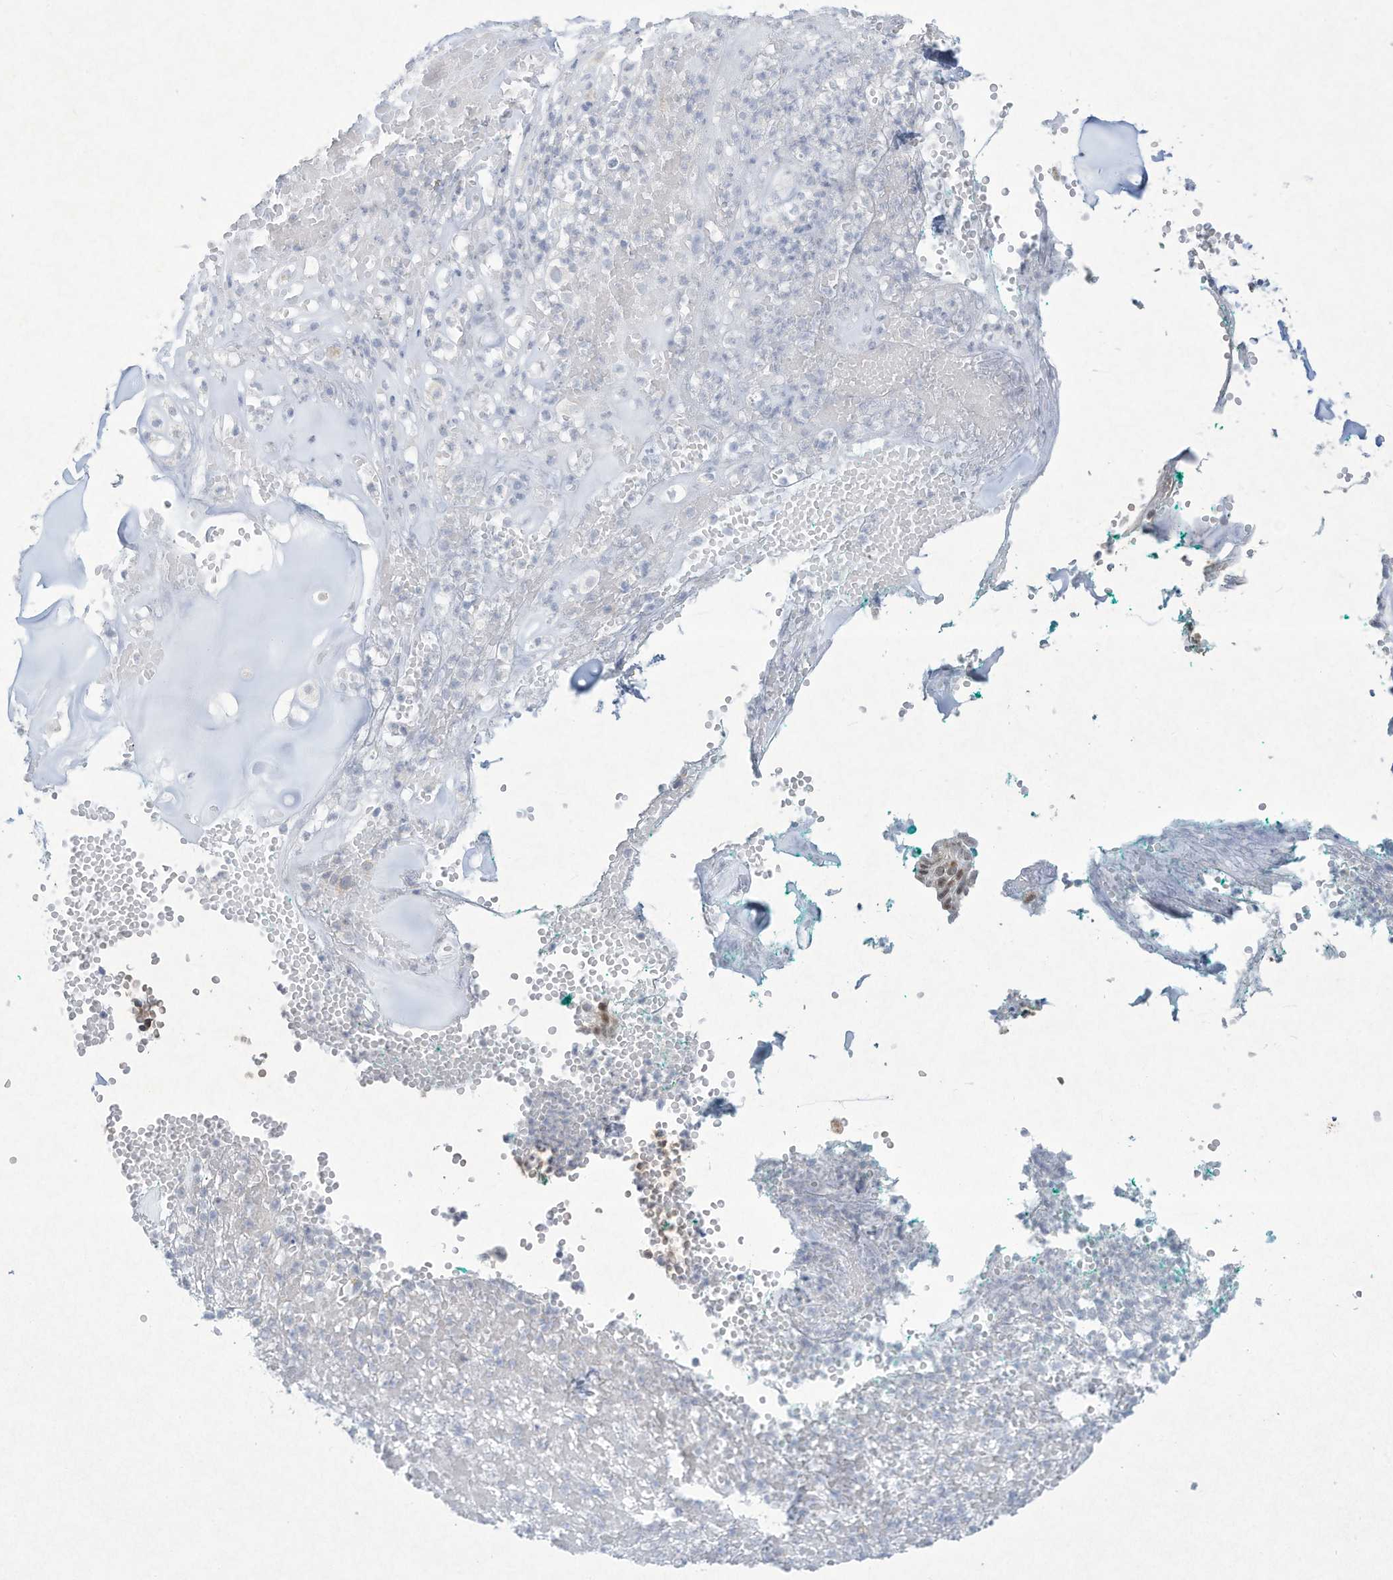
{"staining": {"intensity": "negative", "quantity": "none", "location": "none"}, "tissue": "adipose tissue", "cell_type": "Adipocytes", "image_type": "normal", "snomed": [{"axis": "morphology", "description": "Normal tissue, NOS"}, {"axis": "morphology", "description": "Basal cell carcinoma"}, {"axis": "topography", "description": "Cartilage tissue"}, {"axis": "topography", "description": "Nasopharynx"}, {"axis": "topography", "description": "Oral tissue"}], "caption": "This is an immunohistochemistry histopathology image of normal adipose tissue. There is no staining in adipocytes.", "gene": "PAX6", "patient": {"sex": "female", "age": 77}}